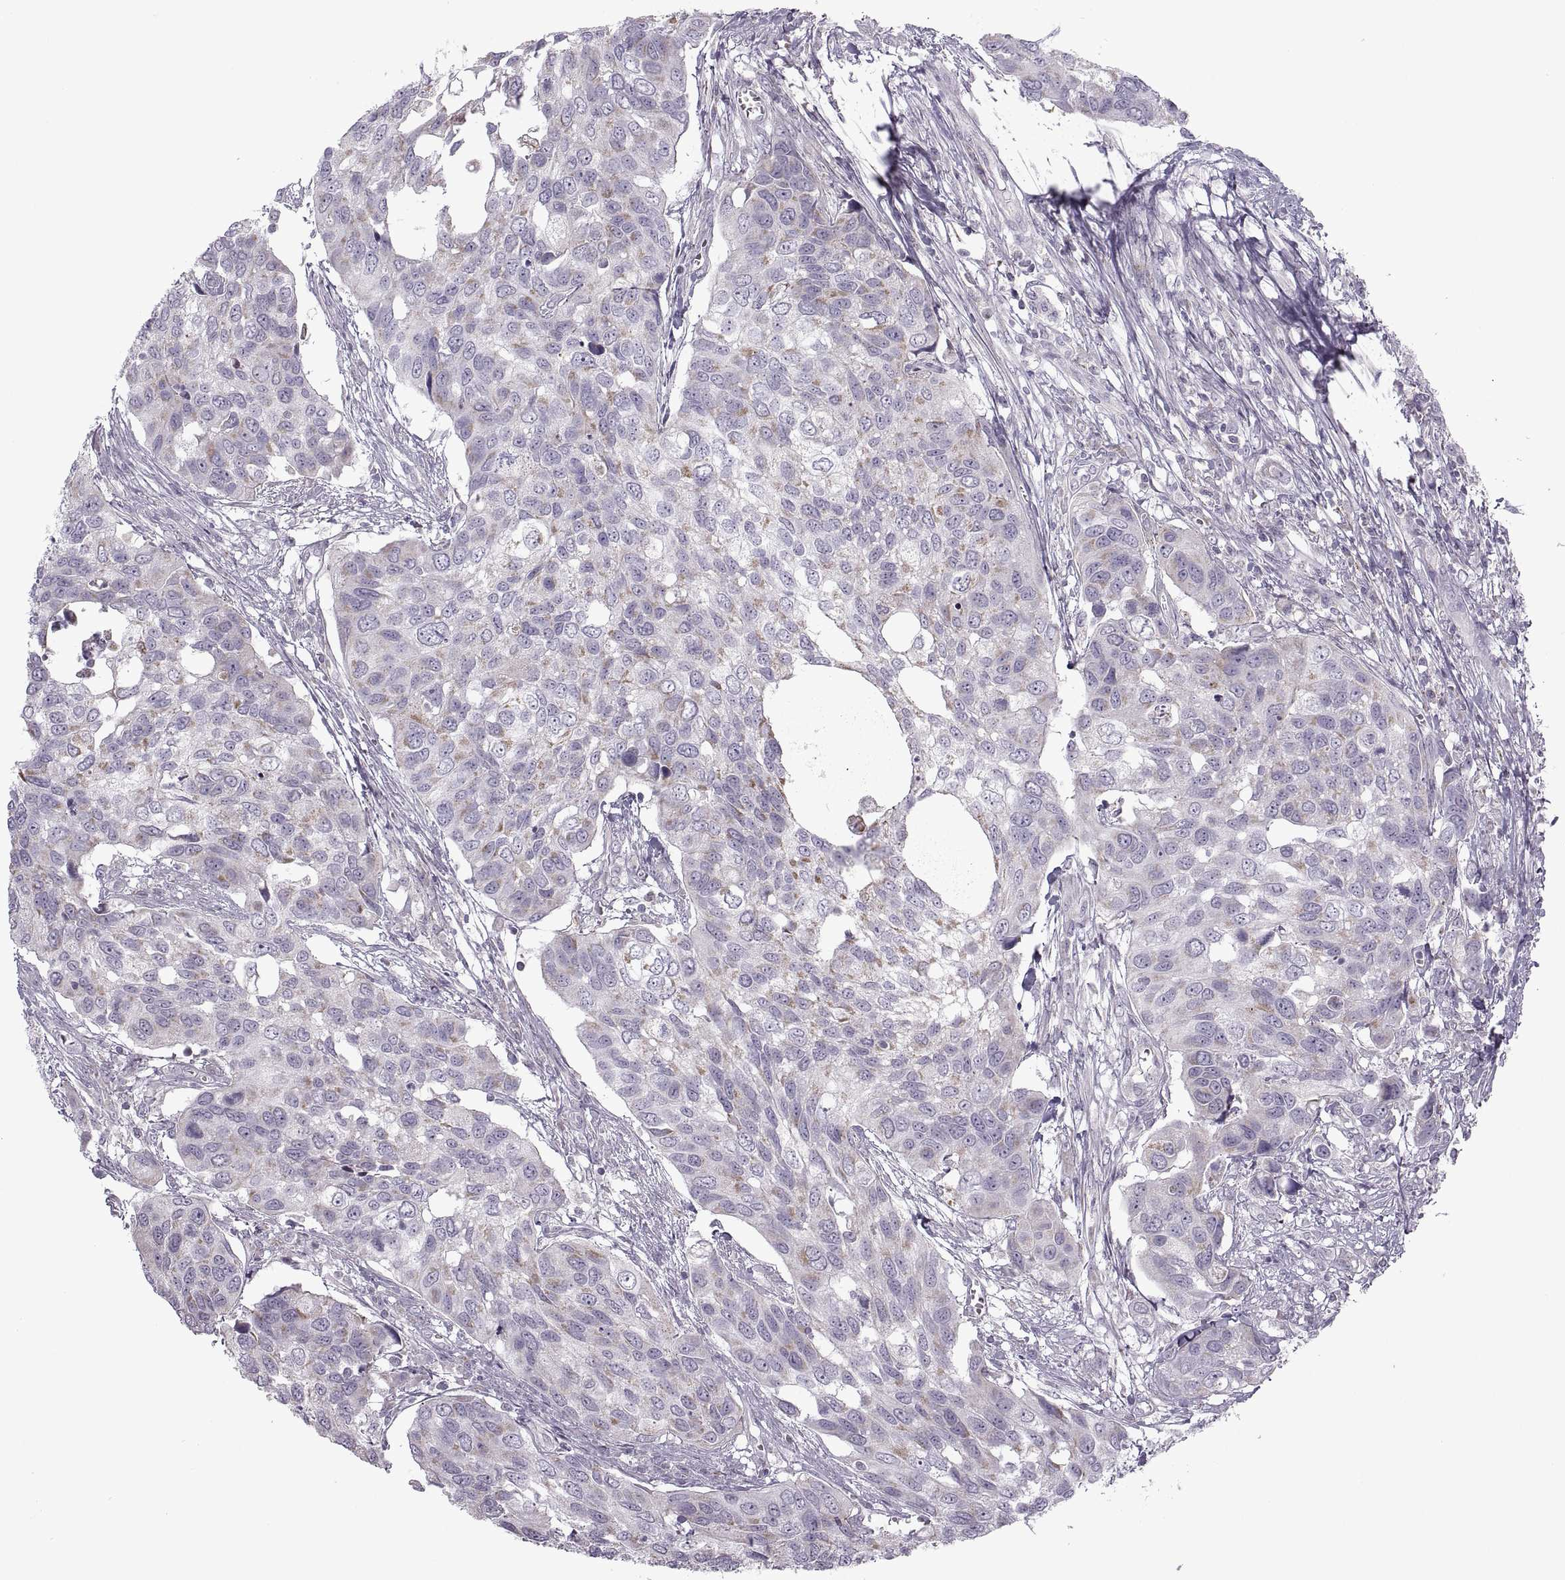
{"staining": {"intensity": "moderate", "quantity": "<25%", "location": "cytoplasmic/membranous"}, "tissue": "urothelial cancer", "cell_type": "Tumor cells", "image_type": "cancer", "snomed": [{"axis": "morphology", "description": "Urothelial carcinoma, High grade"}, {"axis": "topography", "description": "Urinary bladder"}], "caption": "Protein positivity by IHC shows moderate cytoplasmic/membranous expression in approximately <25% of tumor cells in high-grade urothelial carcinoma.", "gene": "PIERCE1", "patient": {"sex": "male", "age": 60}}